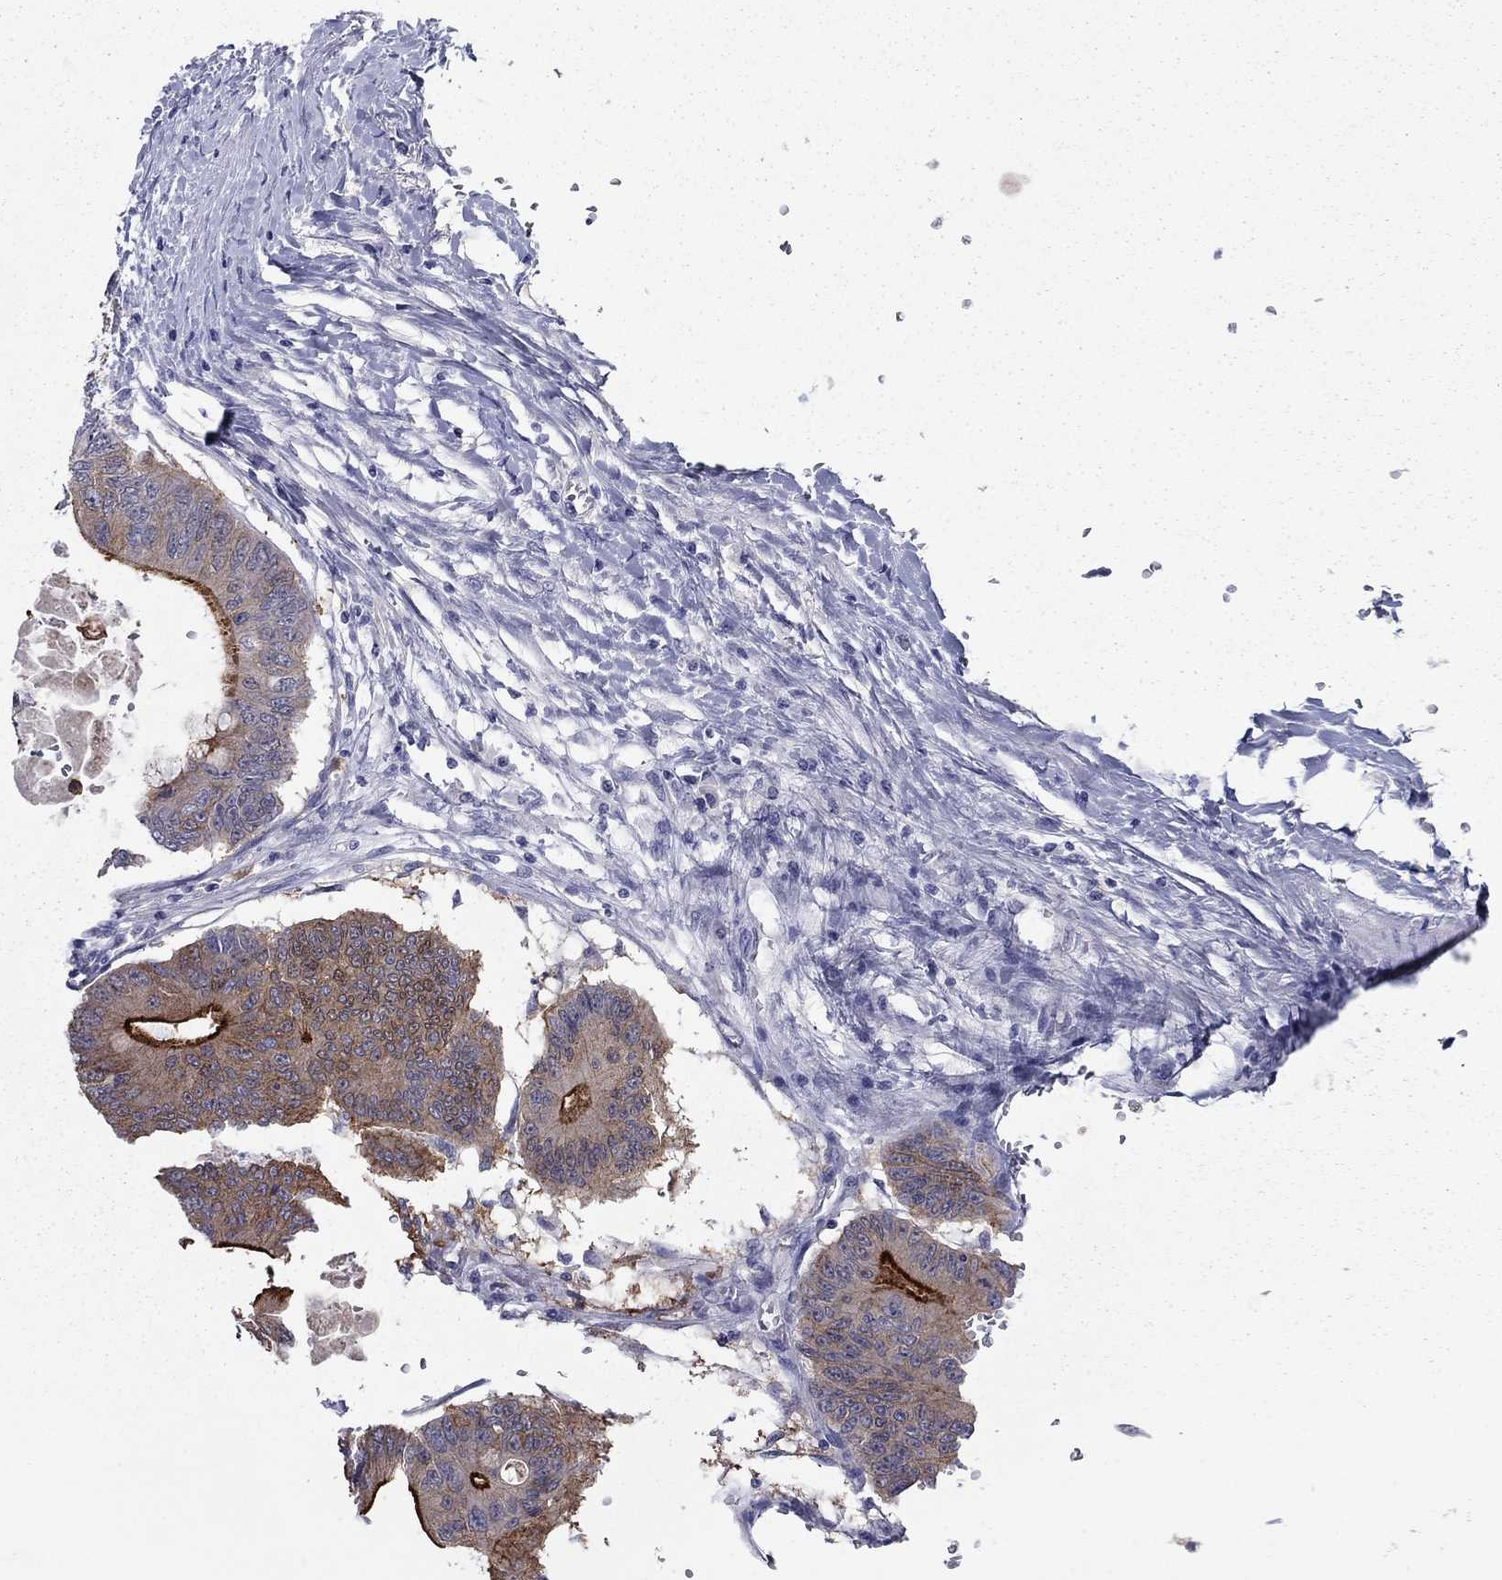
{"staining": {"intensity": "strong", "quantity": "25%-75%", "location": "cytoplasmic/membranous"}, "tissue": "colorectal cancer", "cell_type": "Tumor cells", "image_type": "cancer", "snomed": [{"axis": "morphology", "description": "Adenocarcinoma, NOS"}, {"axis": "topography", "description": "Rectum"}], "caption": "A micrograph of colorectal cancer (adenocarcinoma) stained for a protein shows strong cytoplasmic/membranous brown staining in tumor cells. (Stains: DAB (3,3'-diaminobenzidine) in brown, nuclei in blue, Microscopy: brightfield microscopy at high magnification).", "gene": "PLS1", "patient": {"sex": "male", "age": 59}}